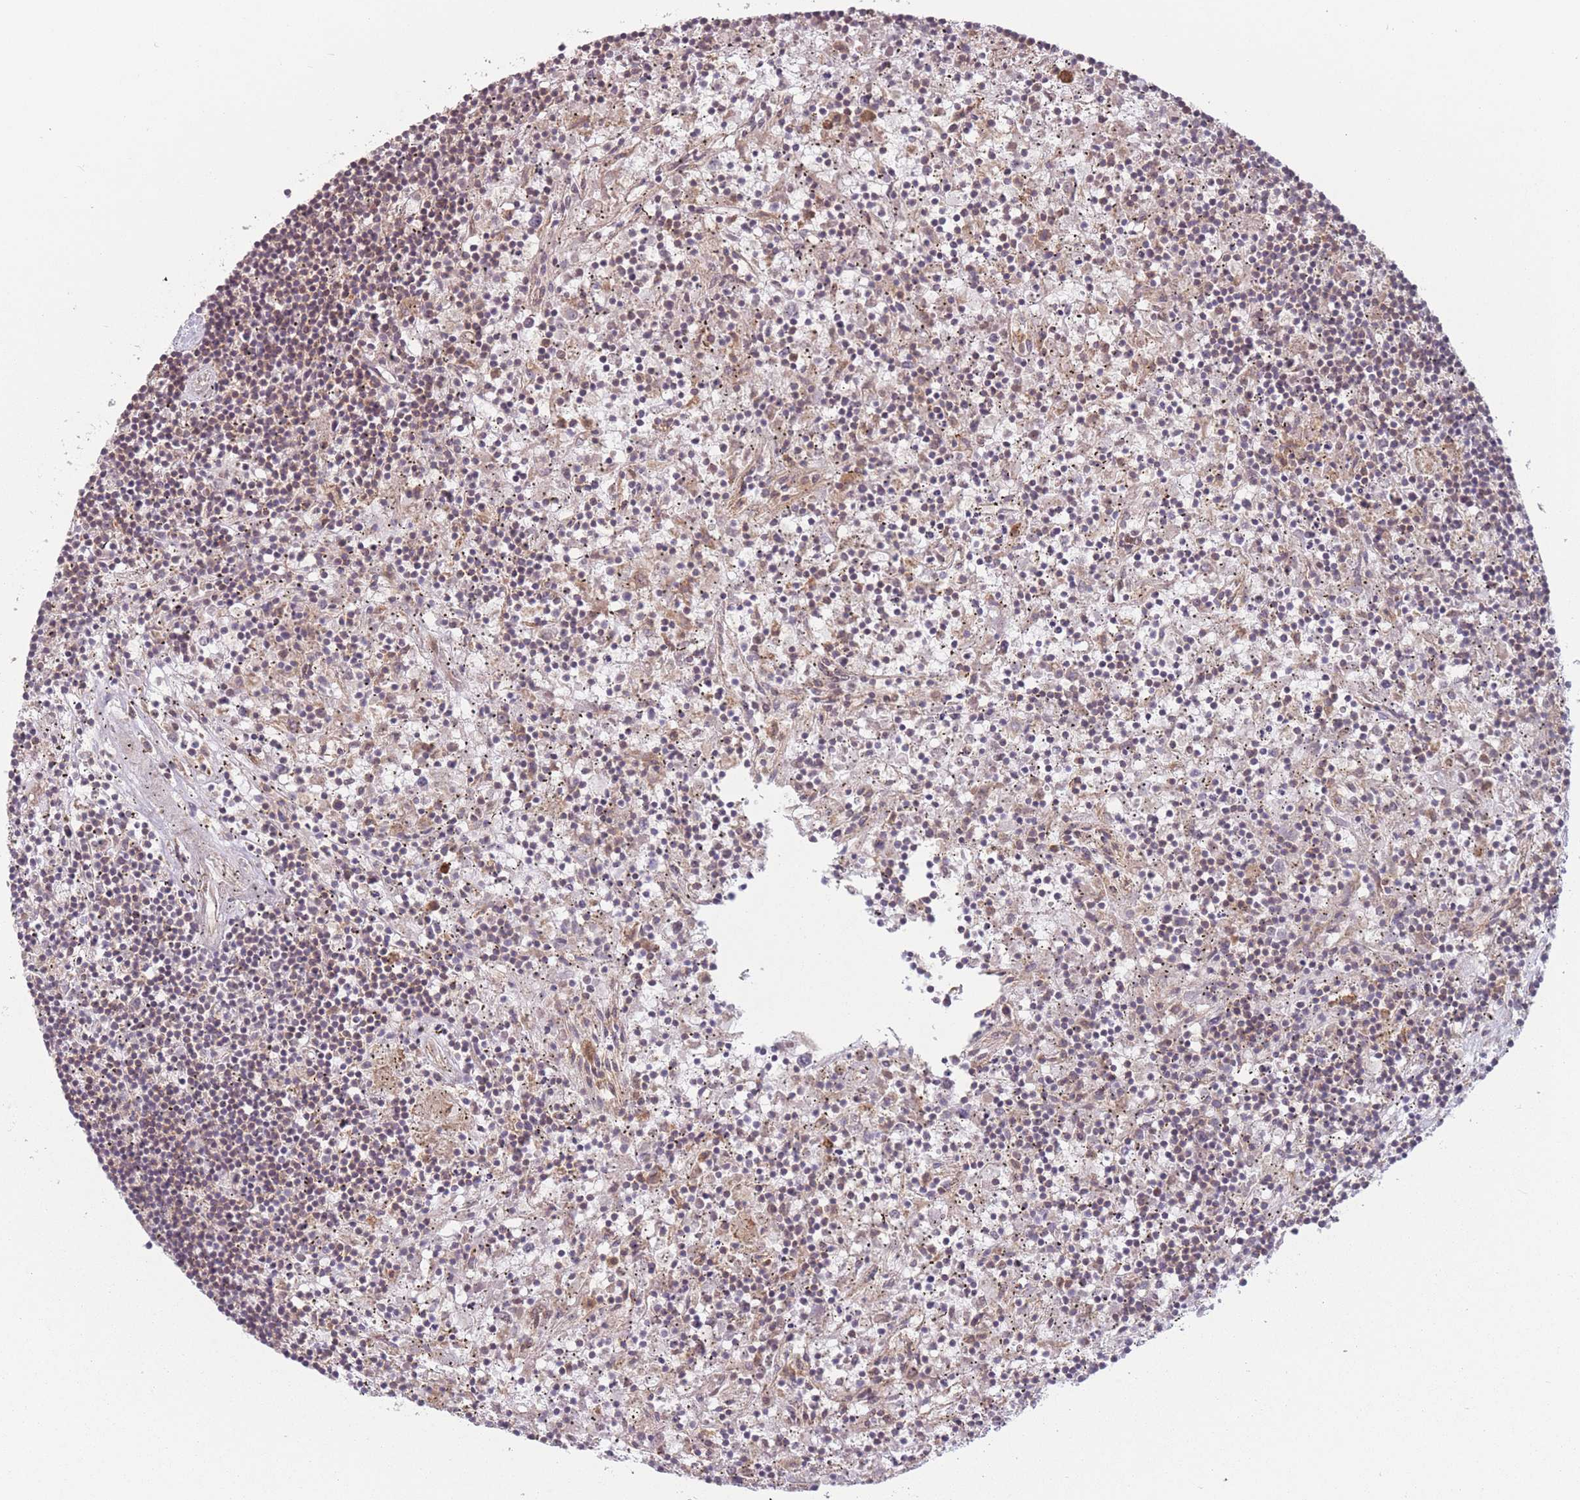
{"staining": {"intensity": "weak", "quantity": "25%-75%", "location": "cytoplasmic/membranous"}, "tissue": "lymphoma", "cell_type": "Tumor cells", "image_type": "cancer", "snomed": [{"axis": "morphology", "description": "Malignant lymphoma, non-Hodgkin's type, Low grade"}, {"axis": "topography", "description": "Spleen"}], "caption": "An immunohistochemistry (IHC) photomicrograph of neoplastic tissue is shown. Protein staining in brown highlights weak cytoplasmic/membranous positivity in lymphoma within tumor cells.", "gene": "WASHC2A", "patient": {"sex": "male", "age": 76}}